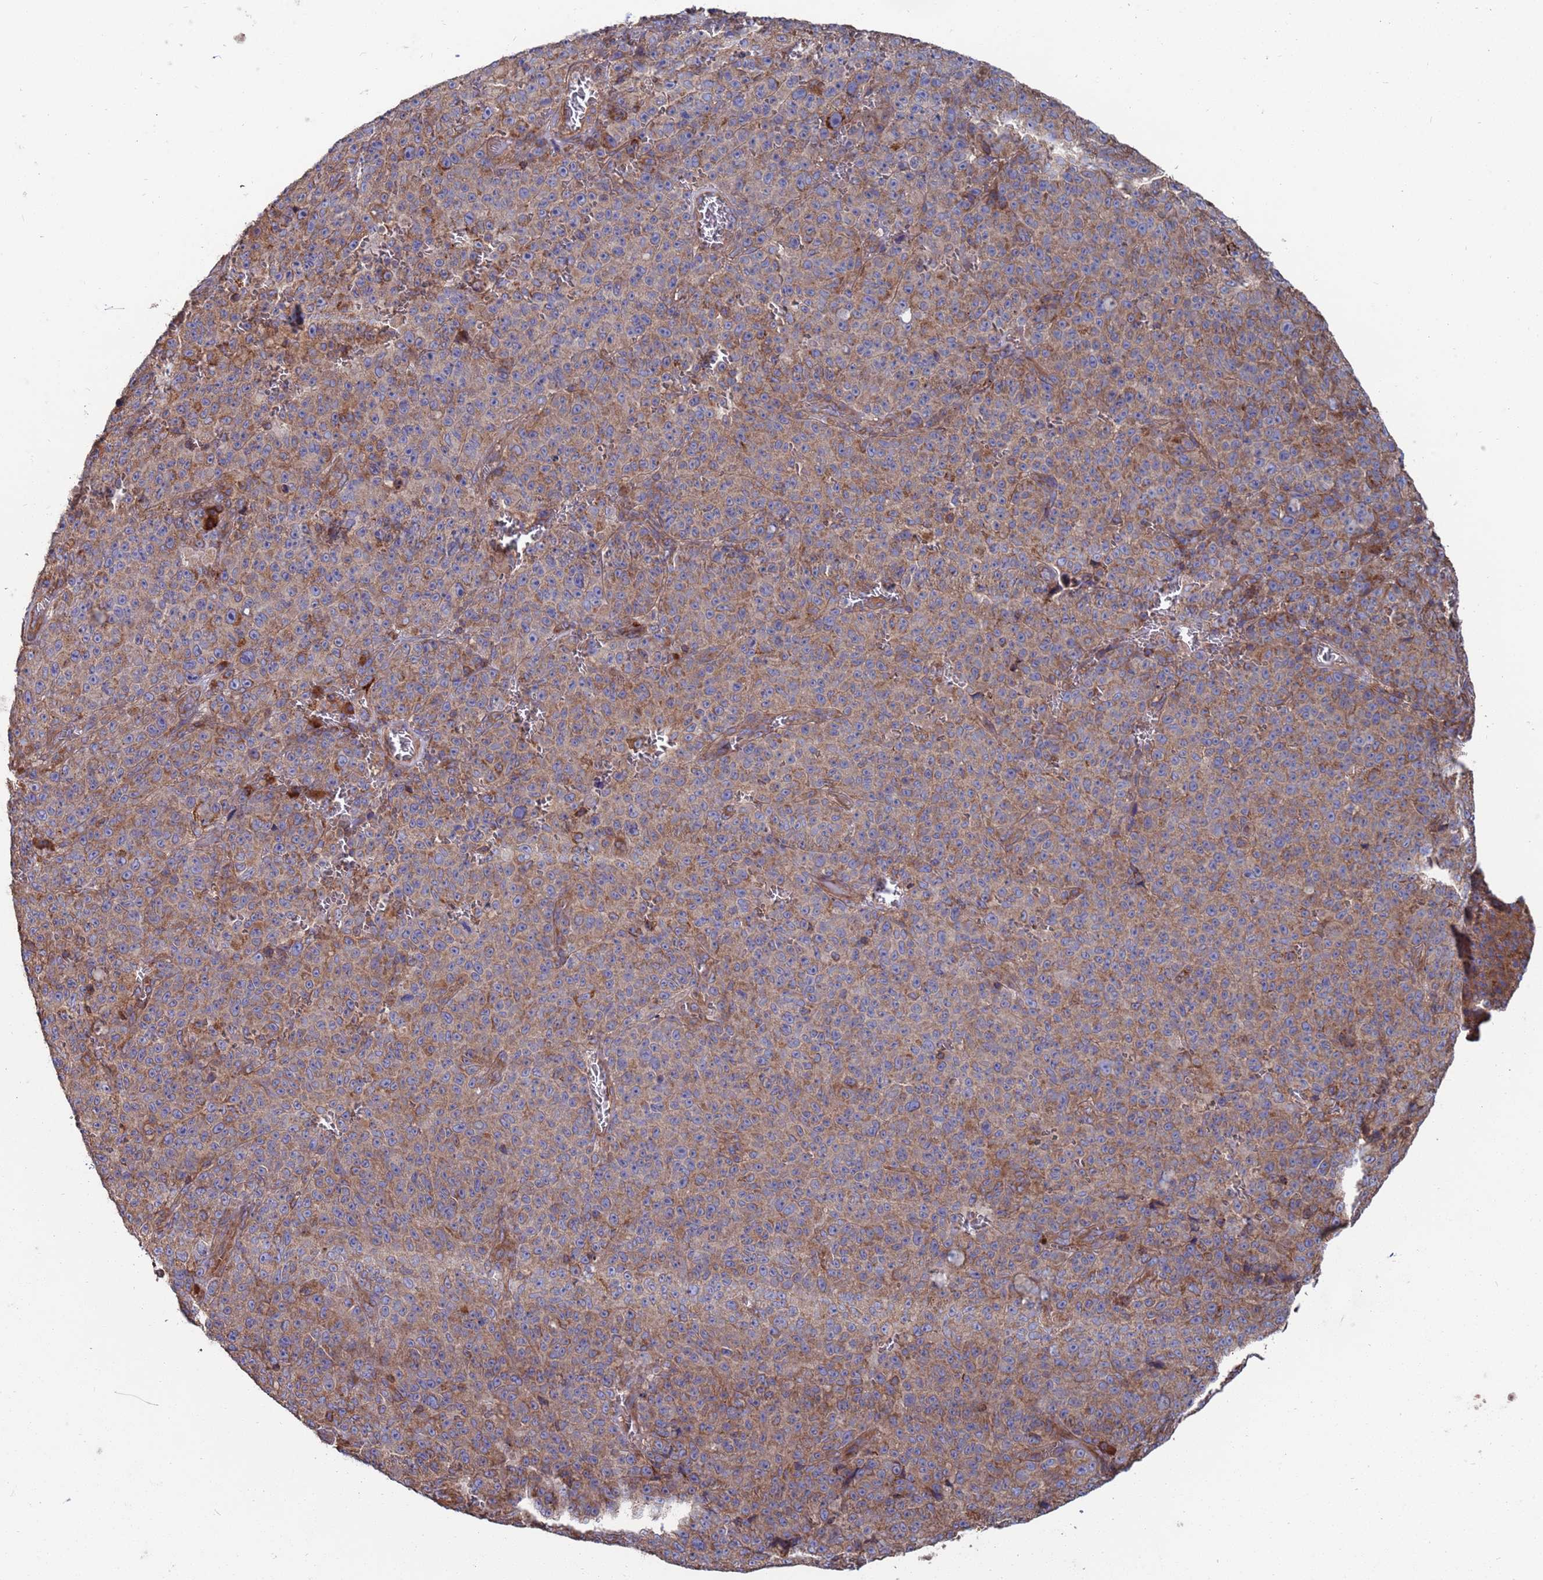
{"staining": {"intensity": "moderate", "quantity": ">75%", "location": "cytoplasmic/membranous"}, "tissue": "melanoma", "cell_type": "Tumor cells", "image_type": "cancer", "snomed": [{"axis": "morphology", "description": "Malignant melanoma, NOS"}, {"axis": "topography", "description": "Skin"}], "caption": "Immunohistochemistry (IHC) histopathology image of neoplastic tissue: human malignant melanoma stained using immunohistochemistry exhibits medium levels of moderate protein expression localized specifically in the cytoplasmic/membranous of tumor cells, appearing as a cytoplasmic/membranous brown color.", "gene": "PYCR1", "patient": {"sex": "female", "age": 82}}